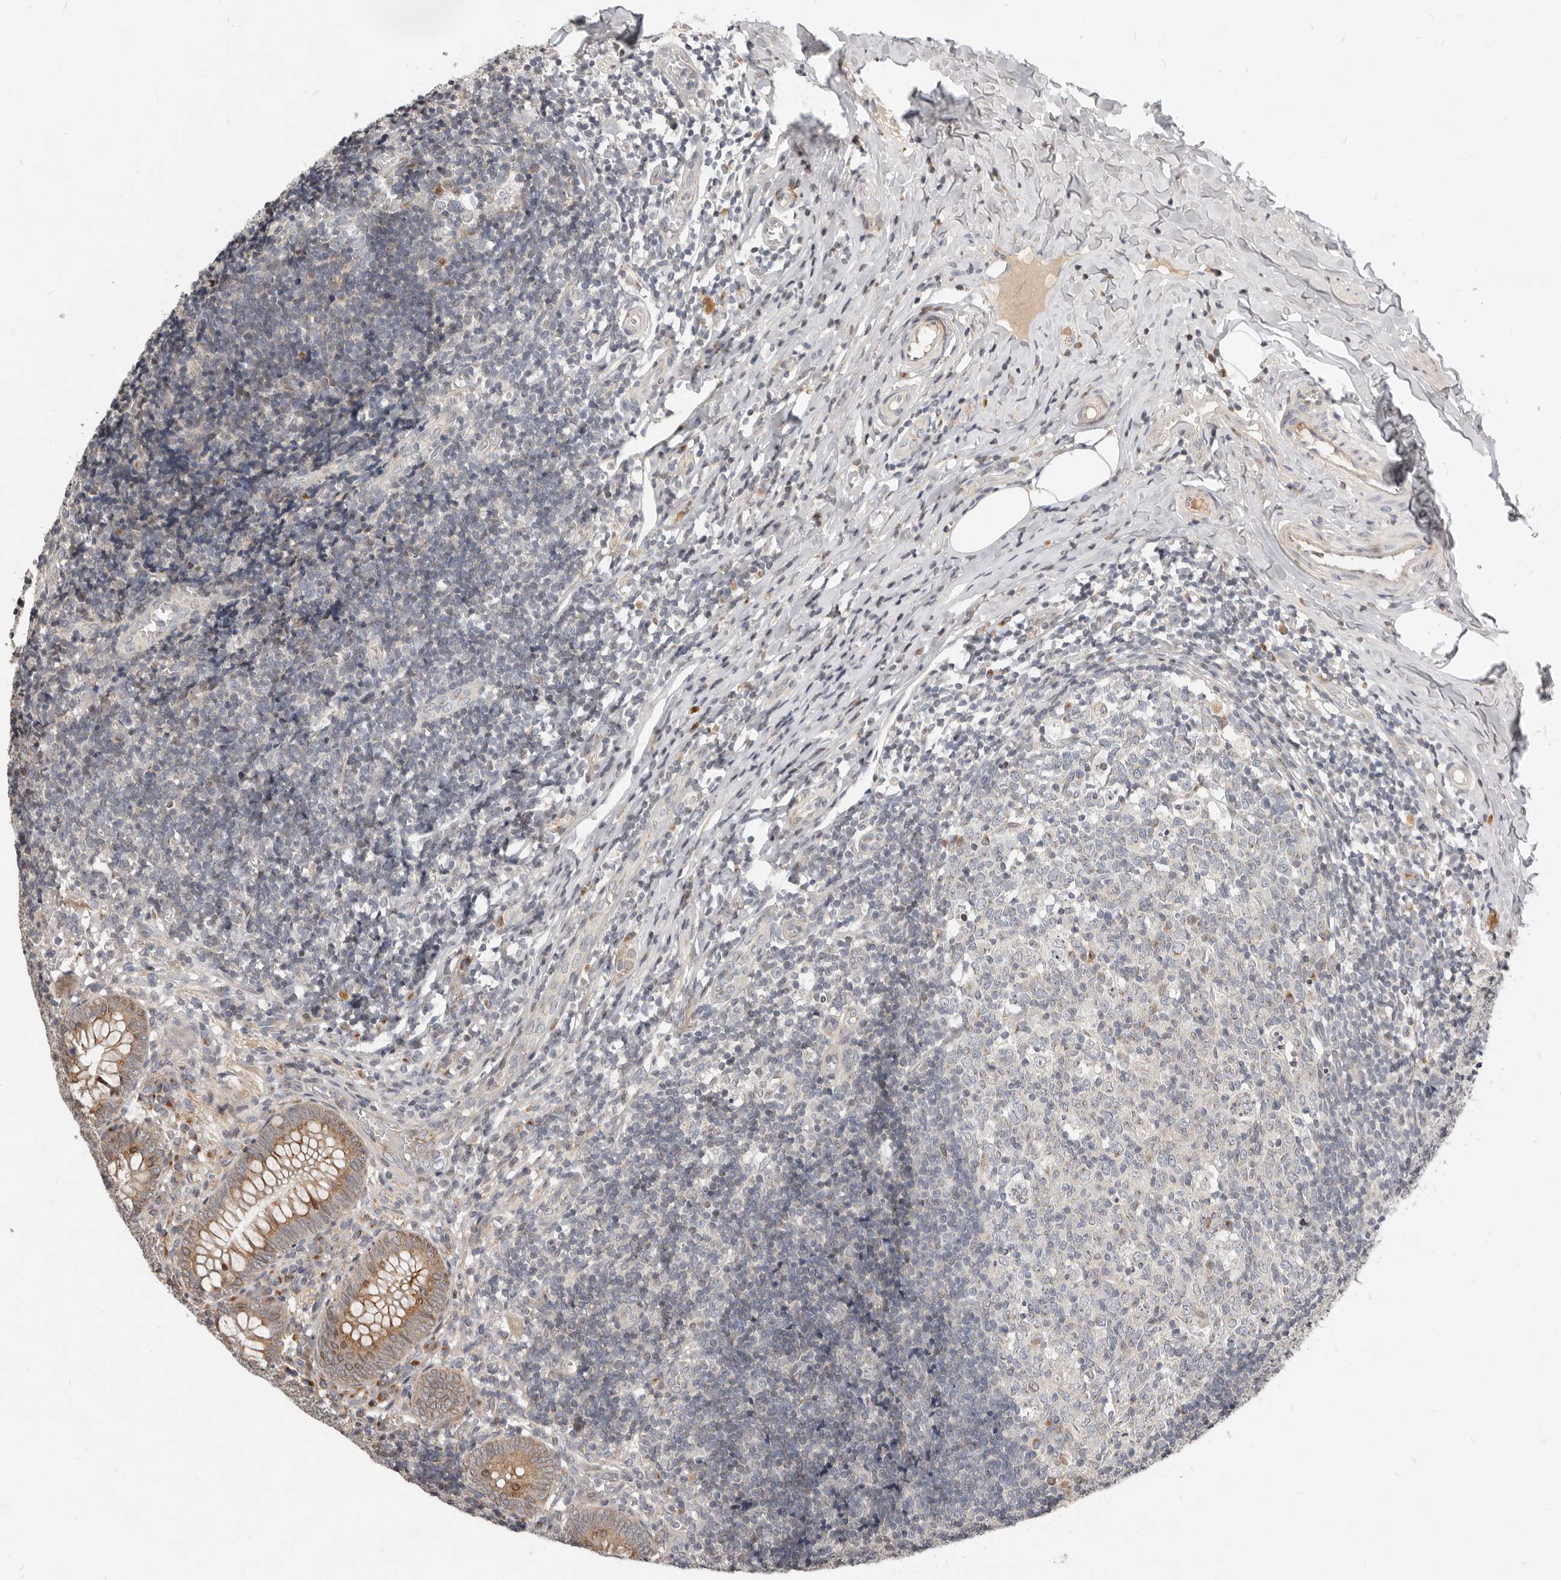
{"staining": {"intensity": "moderate", "quantity": "25%-75%", "location": "cytoplasmic/membranous"}, "tissue": "appendix", "cell_type": "Glandular cells", "image_type": "normal", "snomed": [{"axis": "morphology", "description": "Normal tissue, NOS"}, {"axis": "topography", "description": "Appendix"}], "caption": "An immunohistochemistry micrograph of unremarkable tissue is shown. Protein staining in brown highlights moderate cytoplasmic/membranous positivity in appendix within glandular cells. The protein is shown in brown color, while the nuclei are stained blue.", "gene": "NPY4R2", "patient": {"sex": "male", "age": 8}}